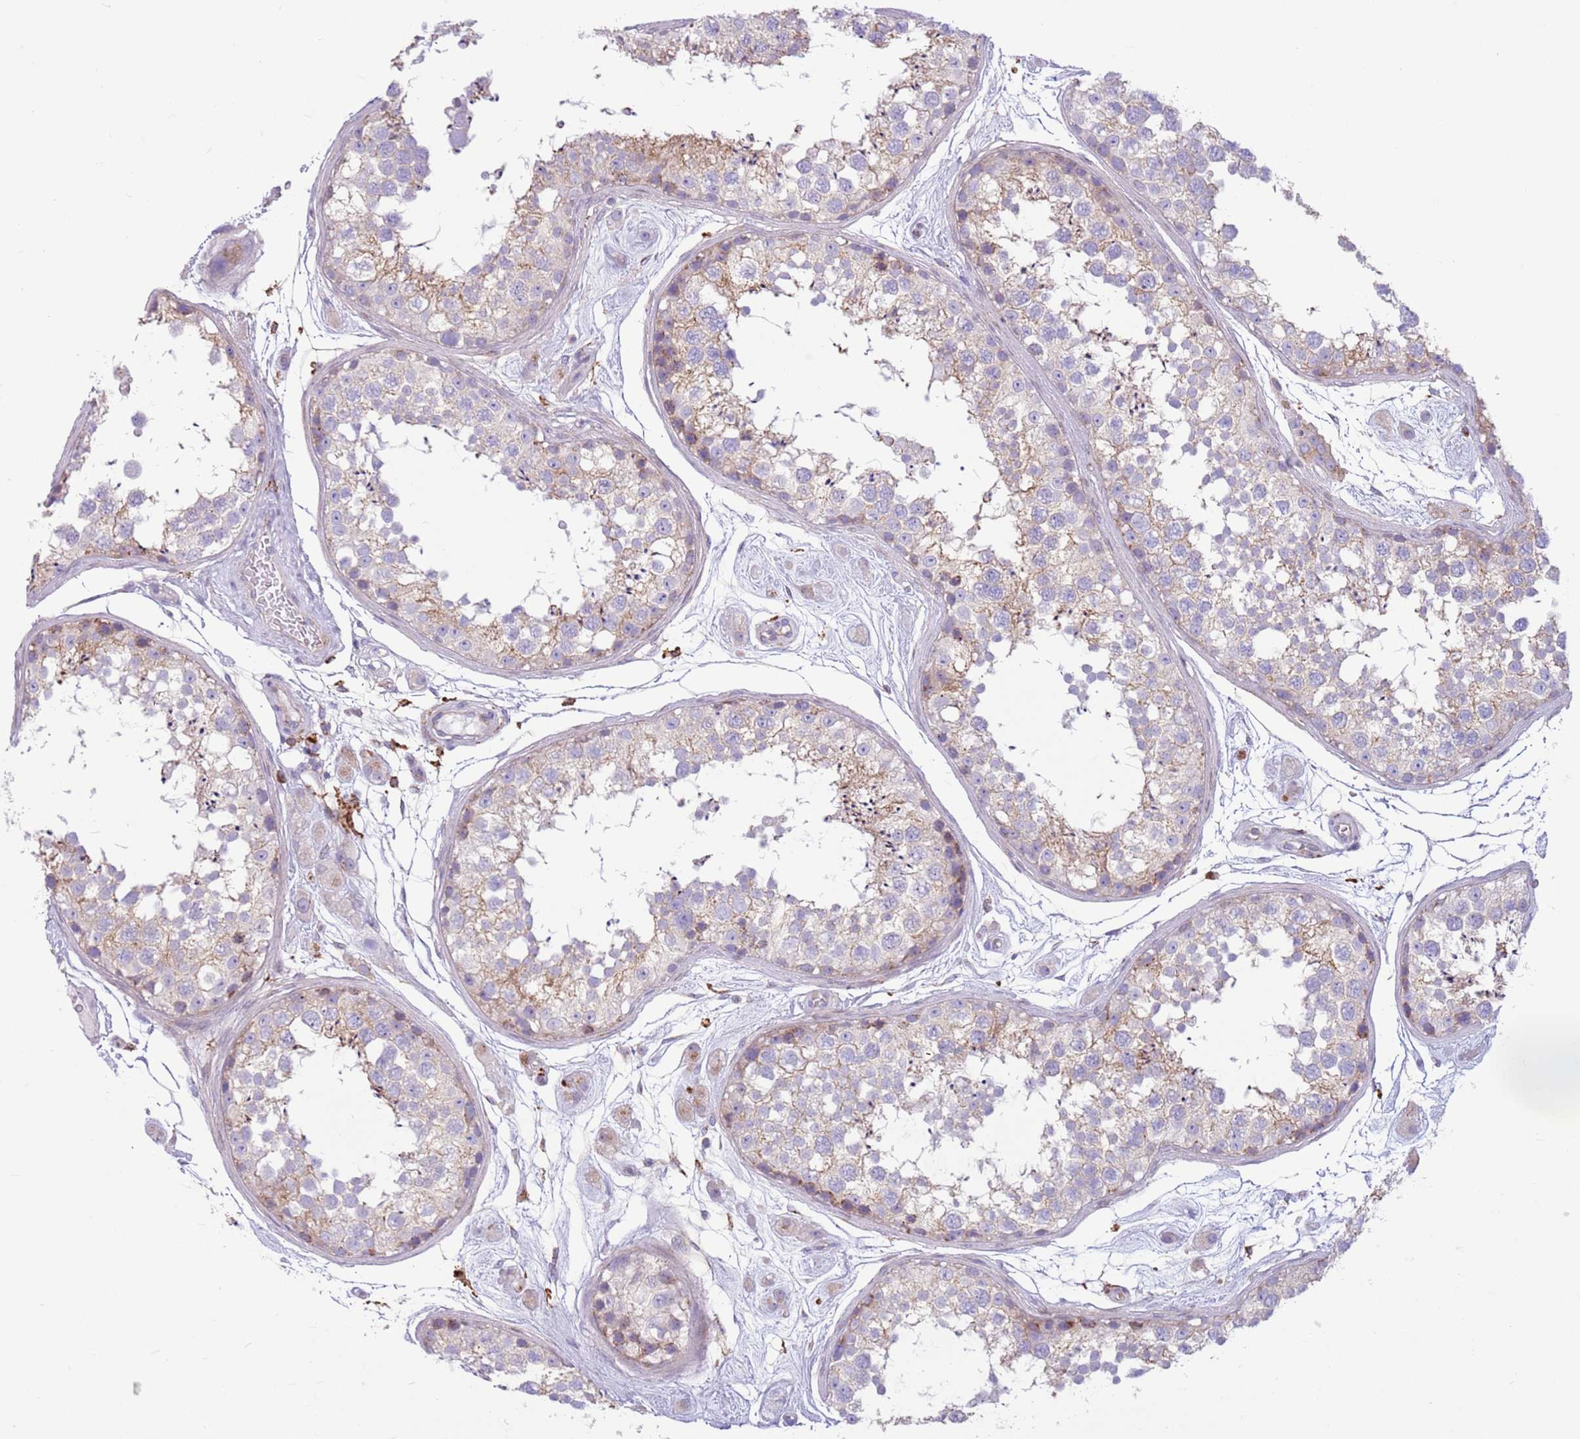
{"staining": {"intensity": "weak", "quantity": "<25%", "location": "cytoplasmic/membranous"}, "tissue": "testis", "cell_type": "Cells in seminiferous ducts", "image_type": "normal", "snomed": [{"axis": "morphology", "description": "Normal tissue, NOS"}, {"axis": "topography", "description": "Testis"}], "caption": "High magnification brightfield microscopy of normal testis stained with DAB (brown) and counterstained with hematoxylin (blue): cells in seminiferous ducts show no significant positivity.", "gene": "SNX6", "patient": {"sex": "male", "age": 25}}